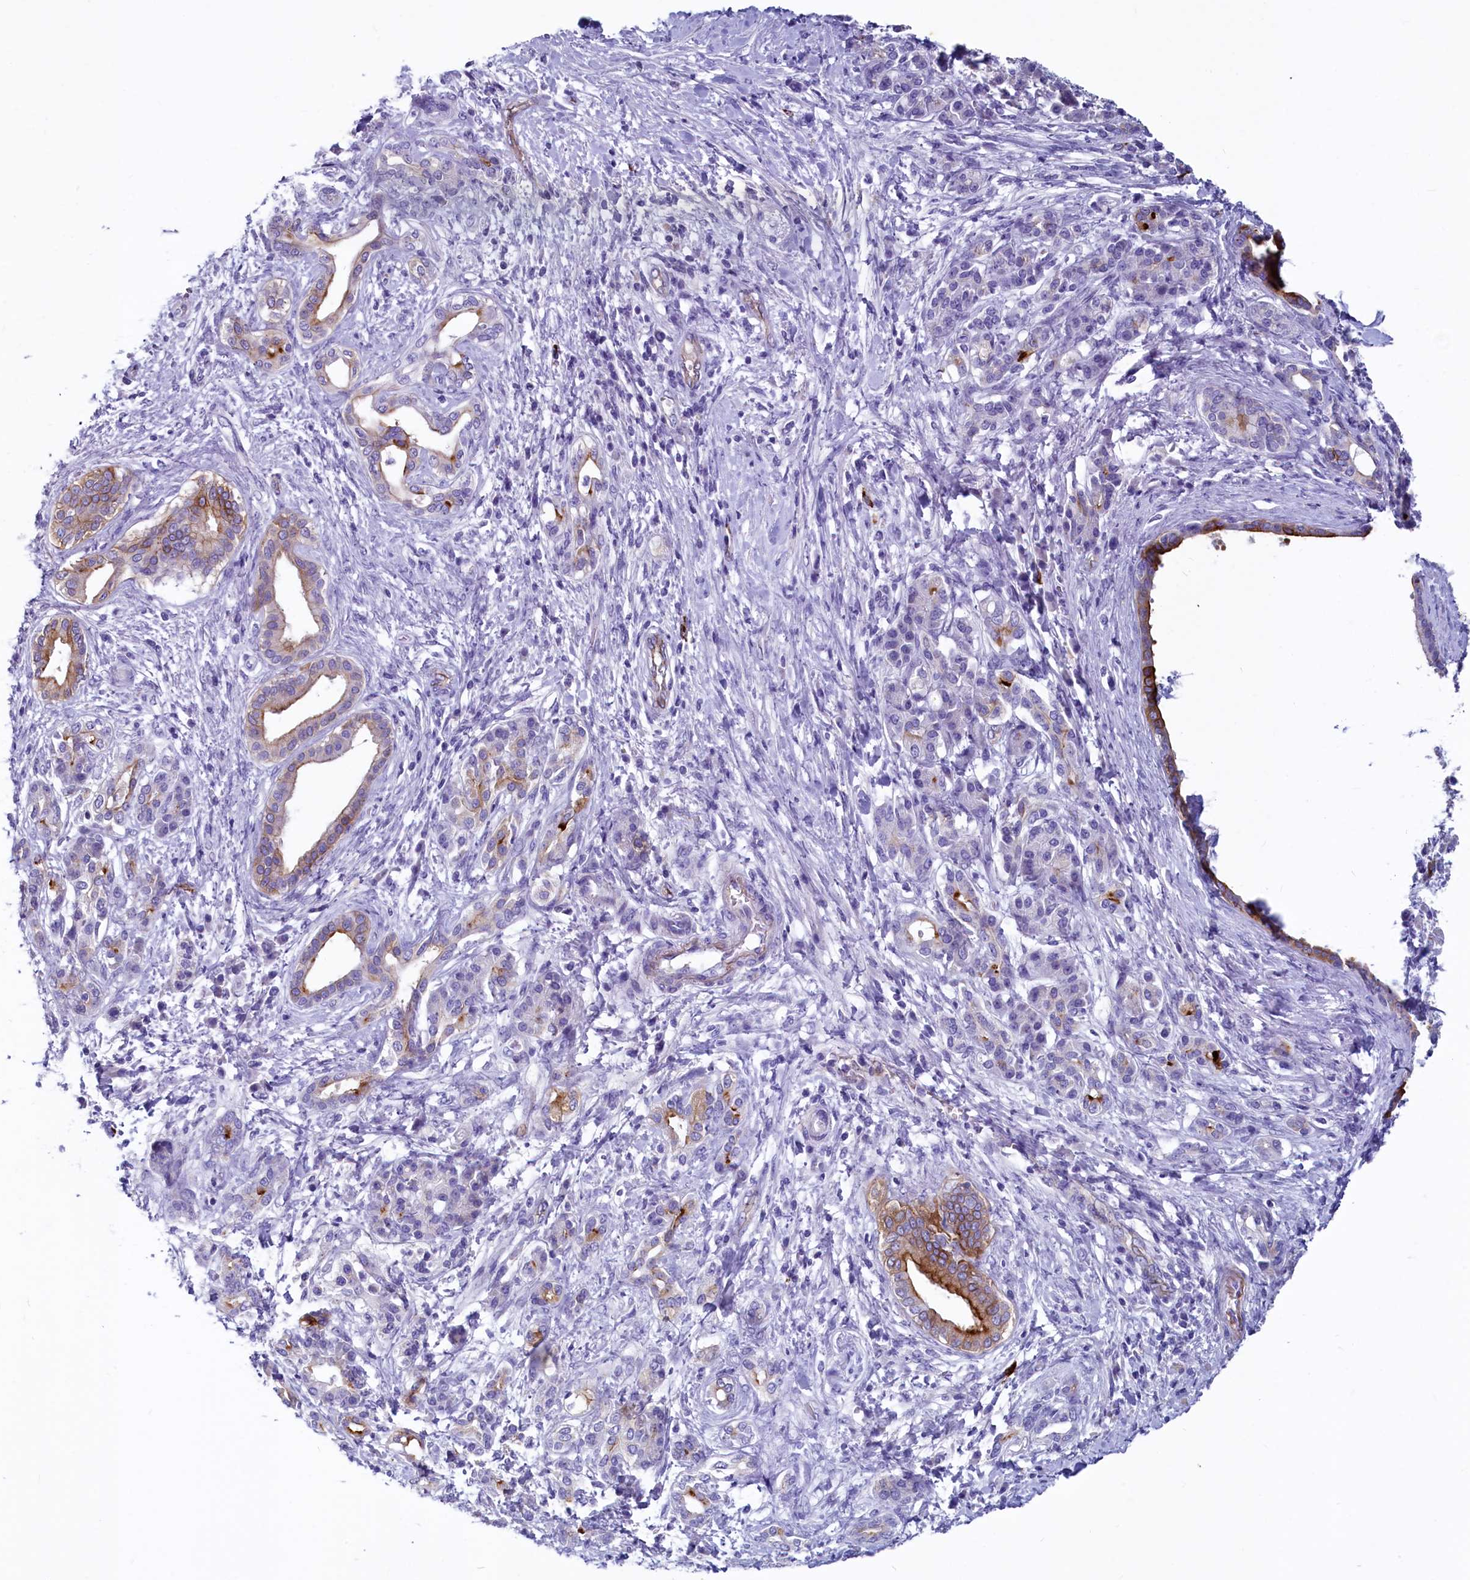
{"staining": {"intensity": "strong", "quantity": "<25%", "location": "cytoplasmic/membranous"}, "tissue": "pancreatic cancer", "cell_type": "Tumor cells", "image_type": "cancer", "snomed": [{"axis": "morphology", "description": "Adenocarcinoma, NOS"}, {"axis": "topography", "description": "Pancreas"}], "caption": "The micrograph exhibits staining of pancreatic adenocarcinoma, revealing strong cytoplasmic/membranous protein expression (brown color) within tumor cells. Using DAB (3,3'-diaminobenzidine) (brown) and hematoxylin (blue) stains, captured at high magnification using brightfield microscopy.", "gene": "INSC", "patient": {"sex": "female", "age": 55}}